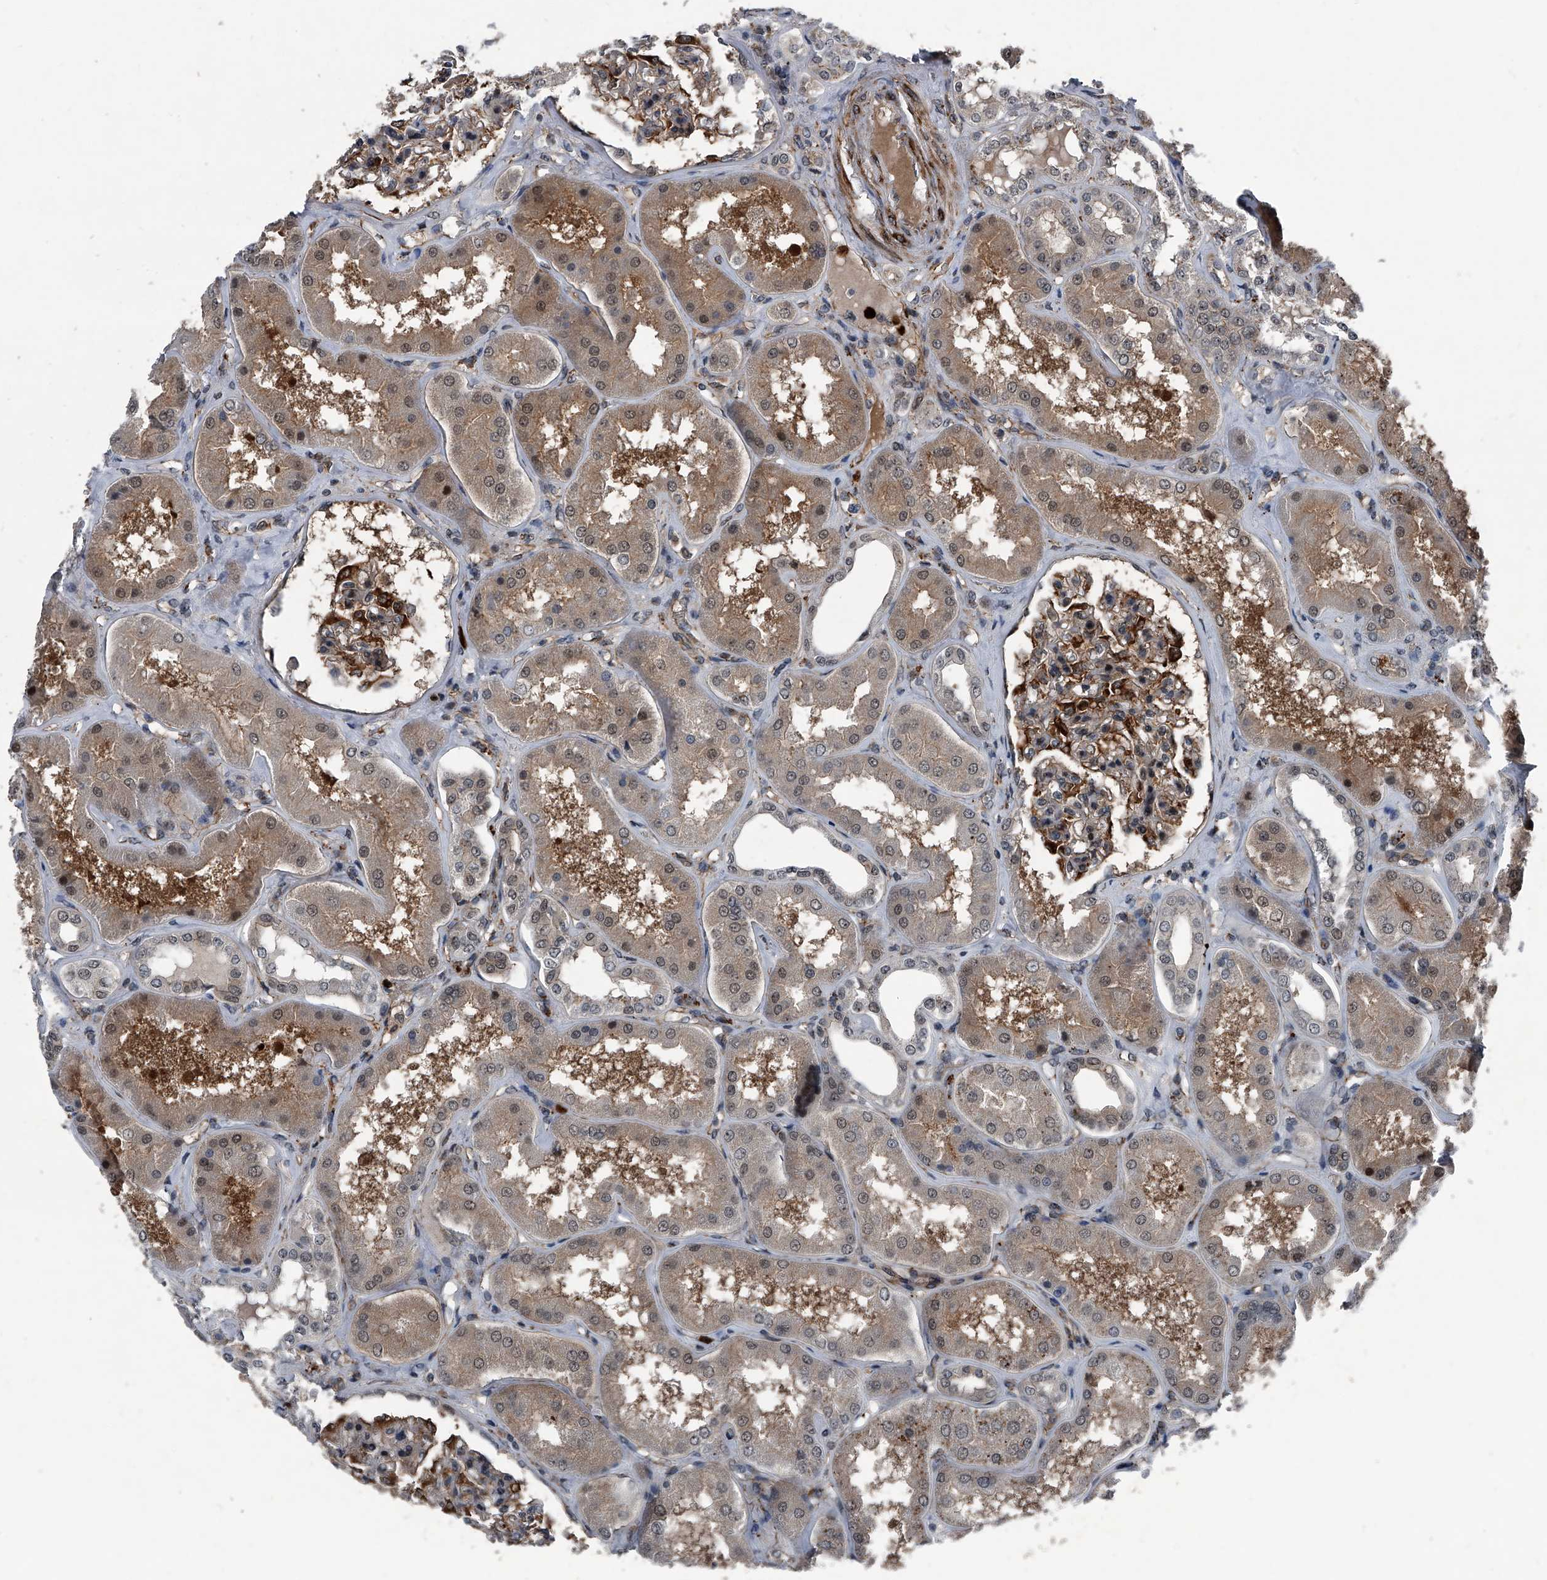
{"staining": {"intensity": "moderate", "quantity": "<25%", "location": "cytoplasmic/membranous"}, "tissue": "kidney", "cell_type": "Cells in glomeruli", "image_type": "normal", "snomed": [{"axis": "morphology", "description": "Normal tissue, NOS"}, {"axis": "topography", "description": "Kidney"}], "caption": "Immunohistochemistry photomicrograph of unremarkable kidney: kidney stained using IHC exhibits low levels of moderate protein expression localized specifically in the cytoplasmic/membranous of cells in glomeruli, appearing as a cytoplasmic/membranous brown color.", "gene": "MAPKAP1", "patient": {"sex": "female", "age": 56}}